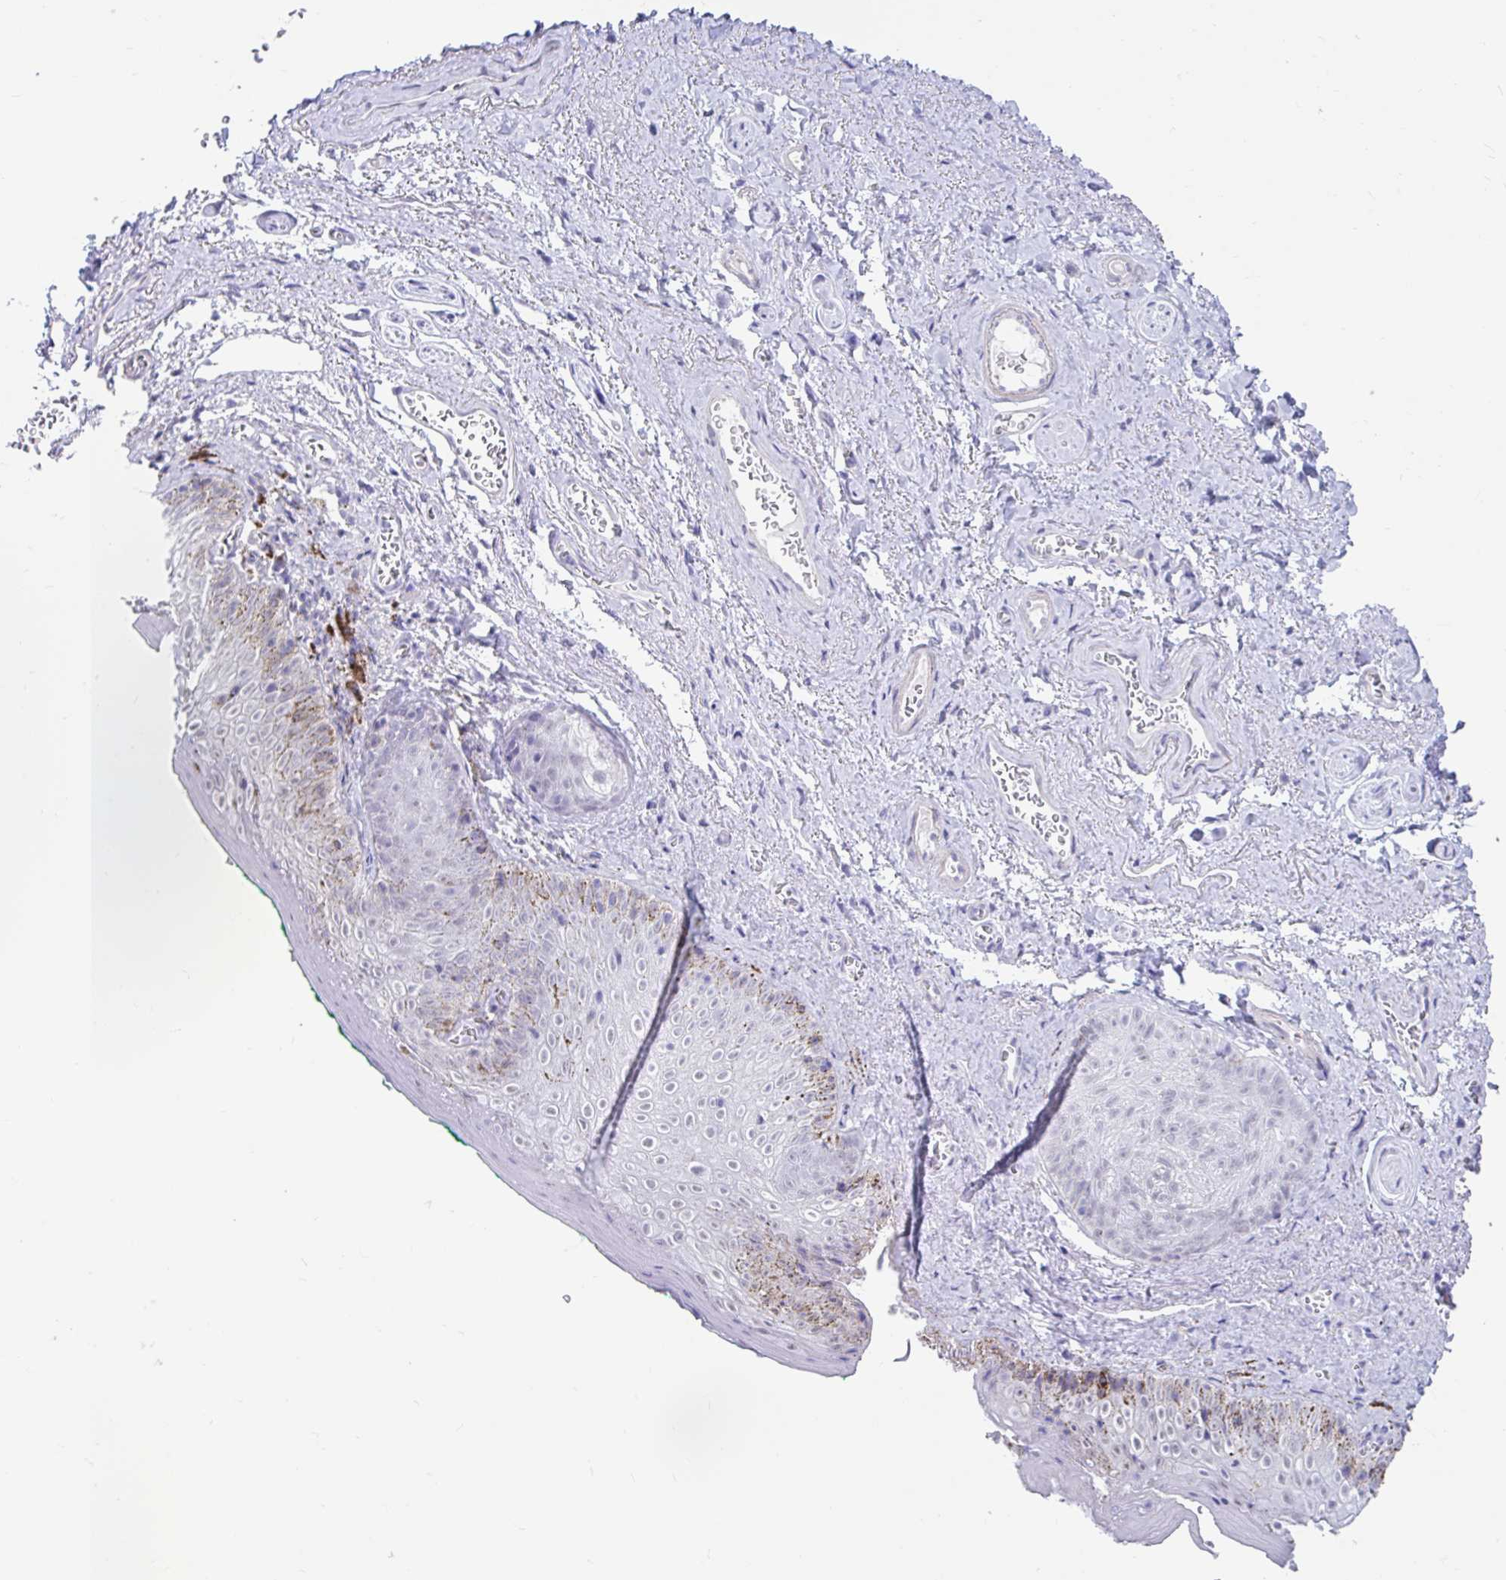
{"staining": {"intensity": "negative", "quantity": "none", "location": "none"}, "tissue": "vagina", "cell_type": "Squamous epithelial cells", "image_type": "normal", "snomed": [{"axis": "morphology", "description": "Normal tissue, NOS"}, {"axis": "topography", "description": "Vulva"}, {"axis": "topography", "description": "Vagina"}, {"axis": "topography", "description": "Peripheral nerve tissue"}], "caption": "A photomicrograph of vagina stained for a protein demonstrates no brown staining in squamous epithelial cells. (DAB immunohistochemistry, high magnification).", "gene": "DCAF17", "patient": {"sex": "female", "age": 66}}